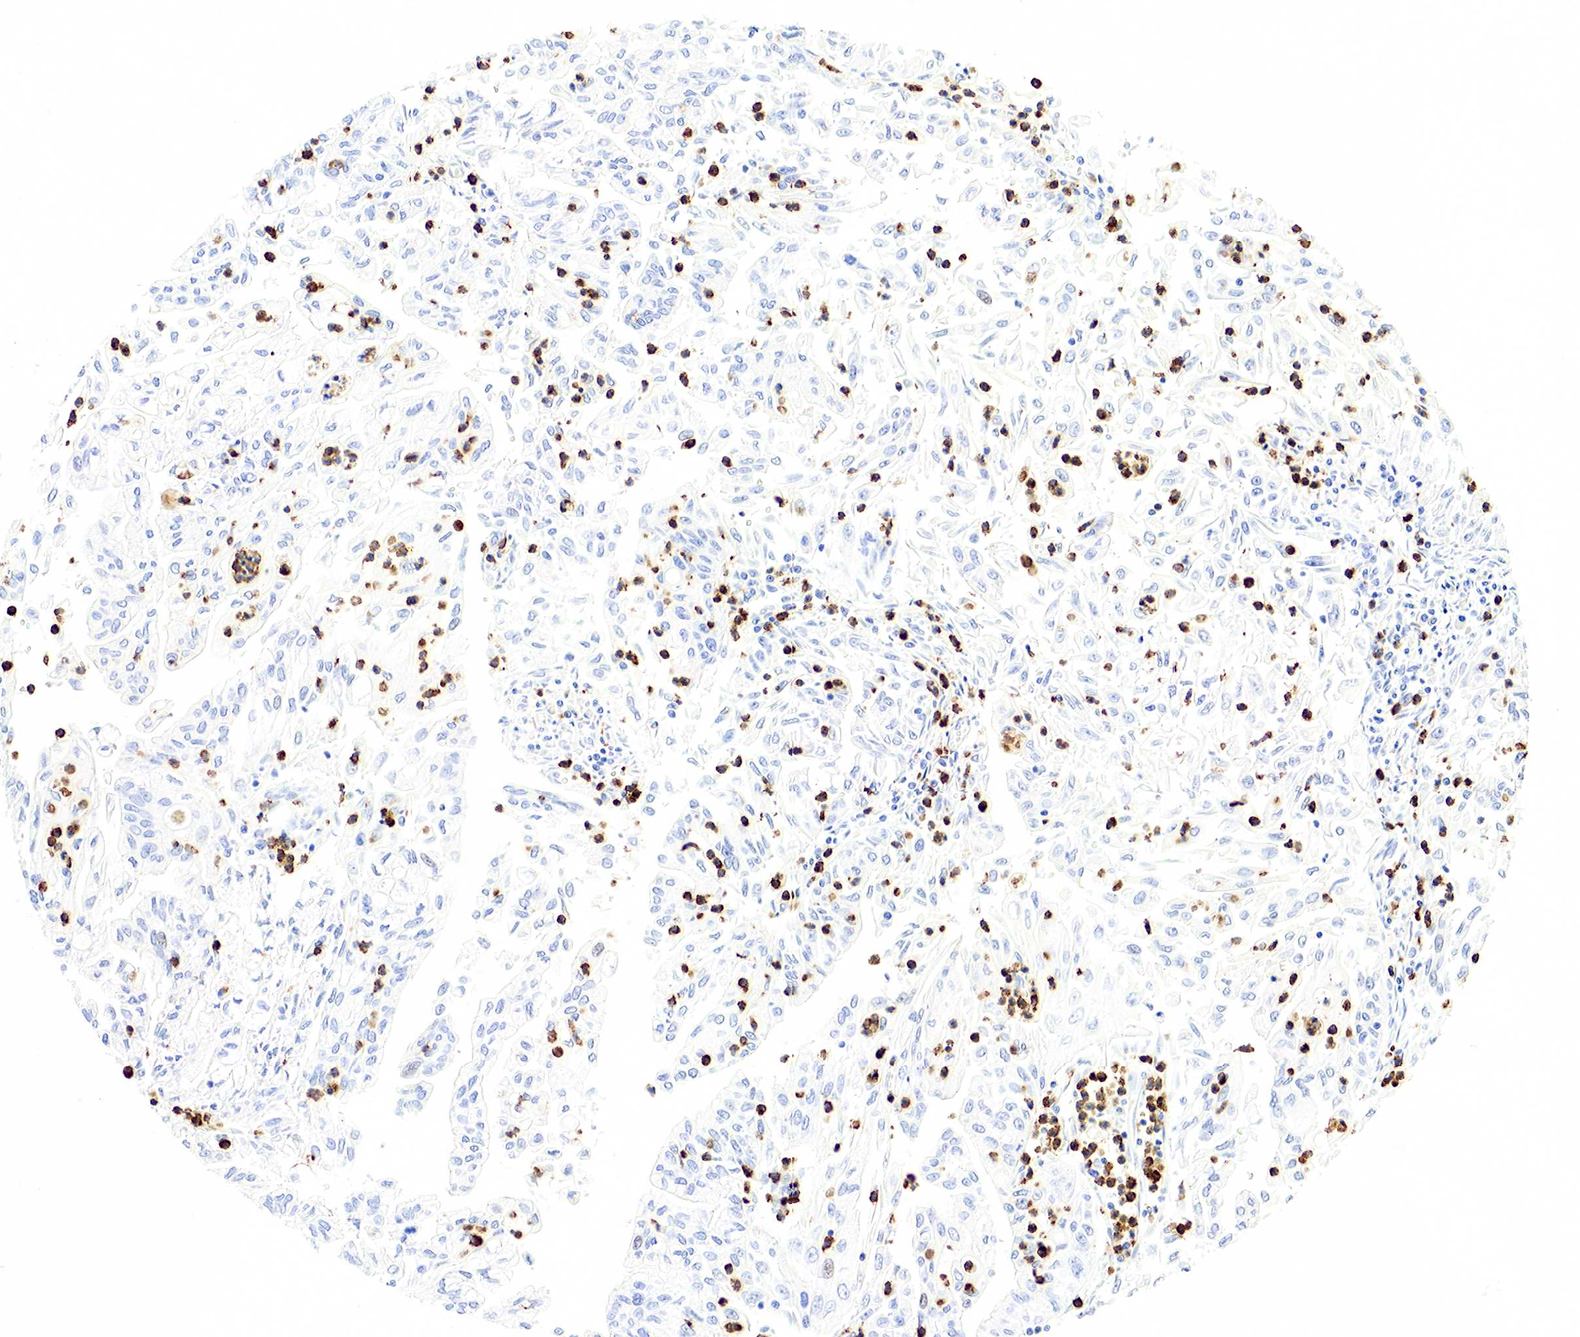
{"staining": {"intensity": "negative", "quantity": "none", "location": "none"}, "tissue": "endometrial cancer", "cell_type": "Tumor cells", "image_type": "cancer", "snomed": [{"axis": "morphology", "description": "Adenocarcinoma, NOS"}, {"axis": "topography", "description": "Endometrium"}], "caption": "Micrograph shows no significant protein expression in tumor cells of endometrial cancer.", "gene": "FUT4", "patient": {"sex": "female", "age": 75}}